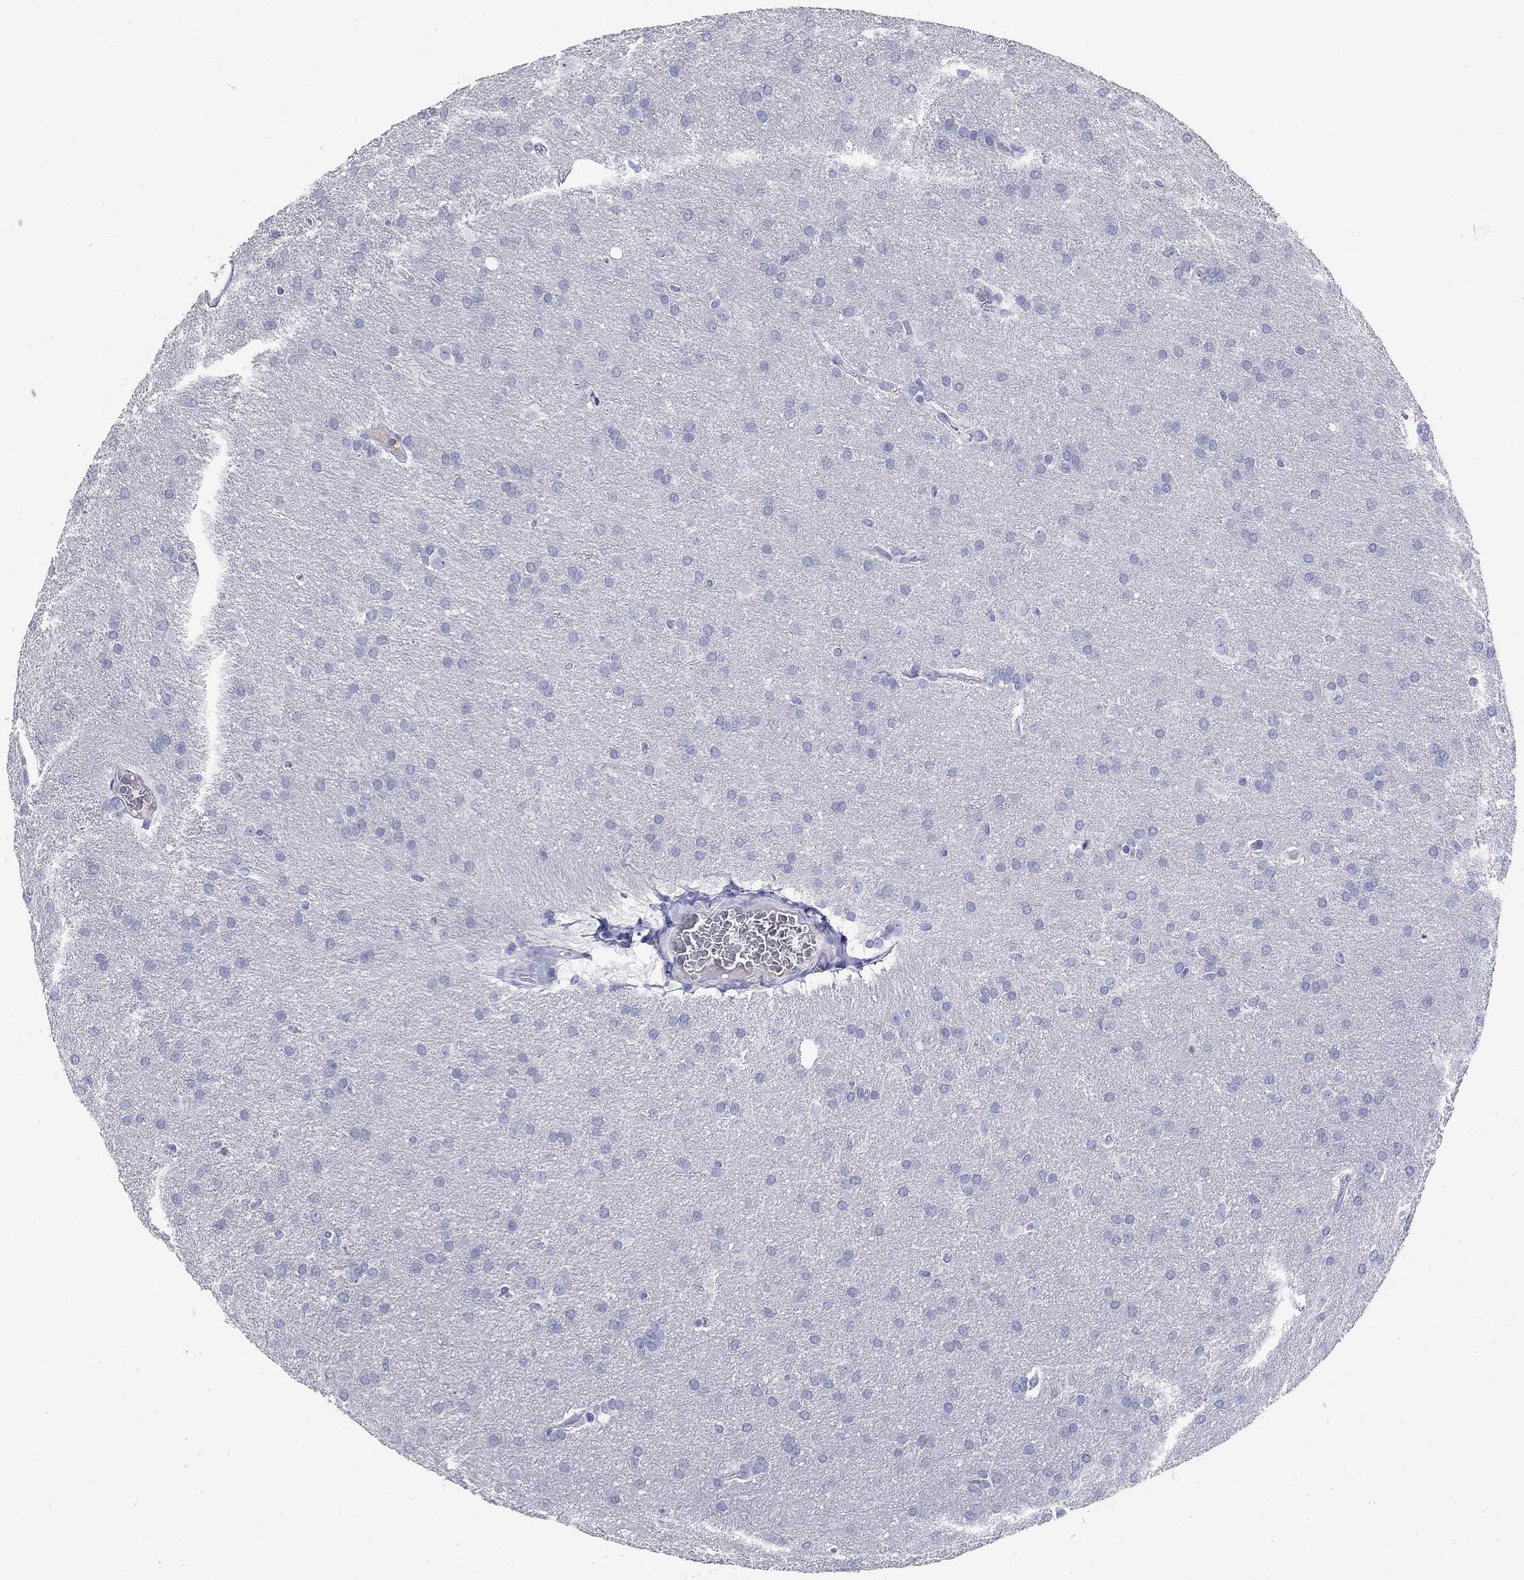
{"staining": {"intensity": "negative", "quantity": "none", "location": "none"}, "tissue": "glioma", "cell_type": "Tumor cells", "image_type": "cancer", "snomed": [{"axis": "morphology", "description": "Glioma, malignant, Low grade"}, {"axis": "topography", "description": "Brain"}], "caption": "This is a histopathology image of immunohistochemistry (IHC) staining of malignant low-grade glioma, which shows no staining in tumor cells. The staining is performed using DAB brown chromogen with nuclei counter-stained in using hematoxylin.", "gene": "PHOX2B", "patient": {"sex": "female", "age": 32}}